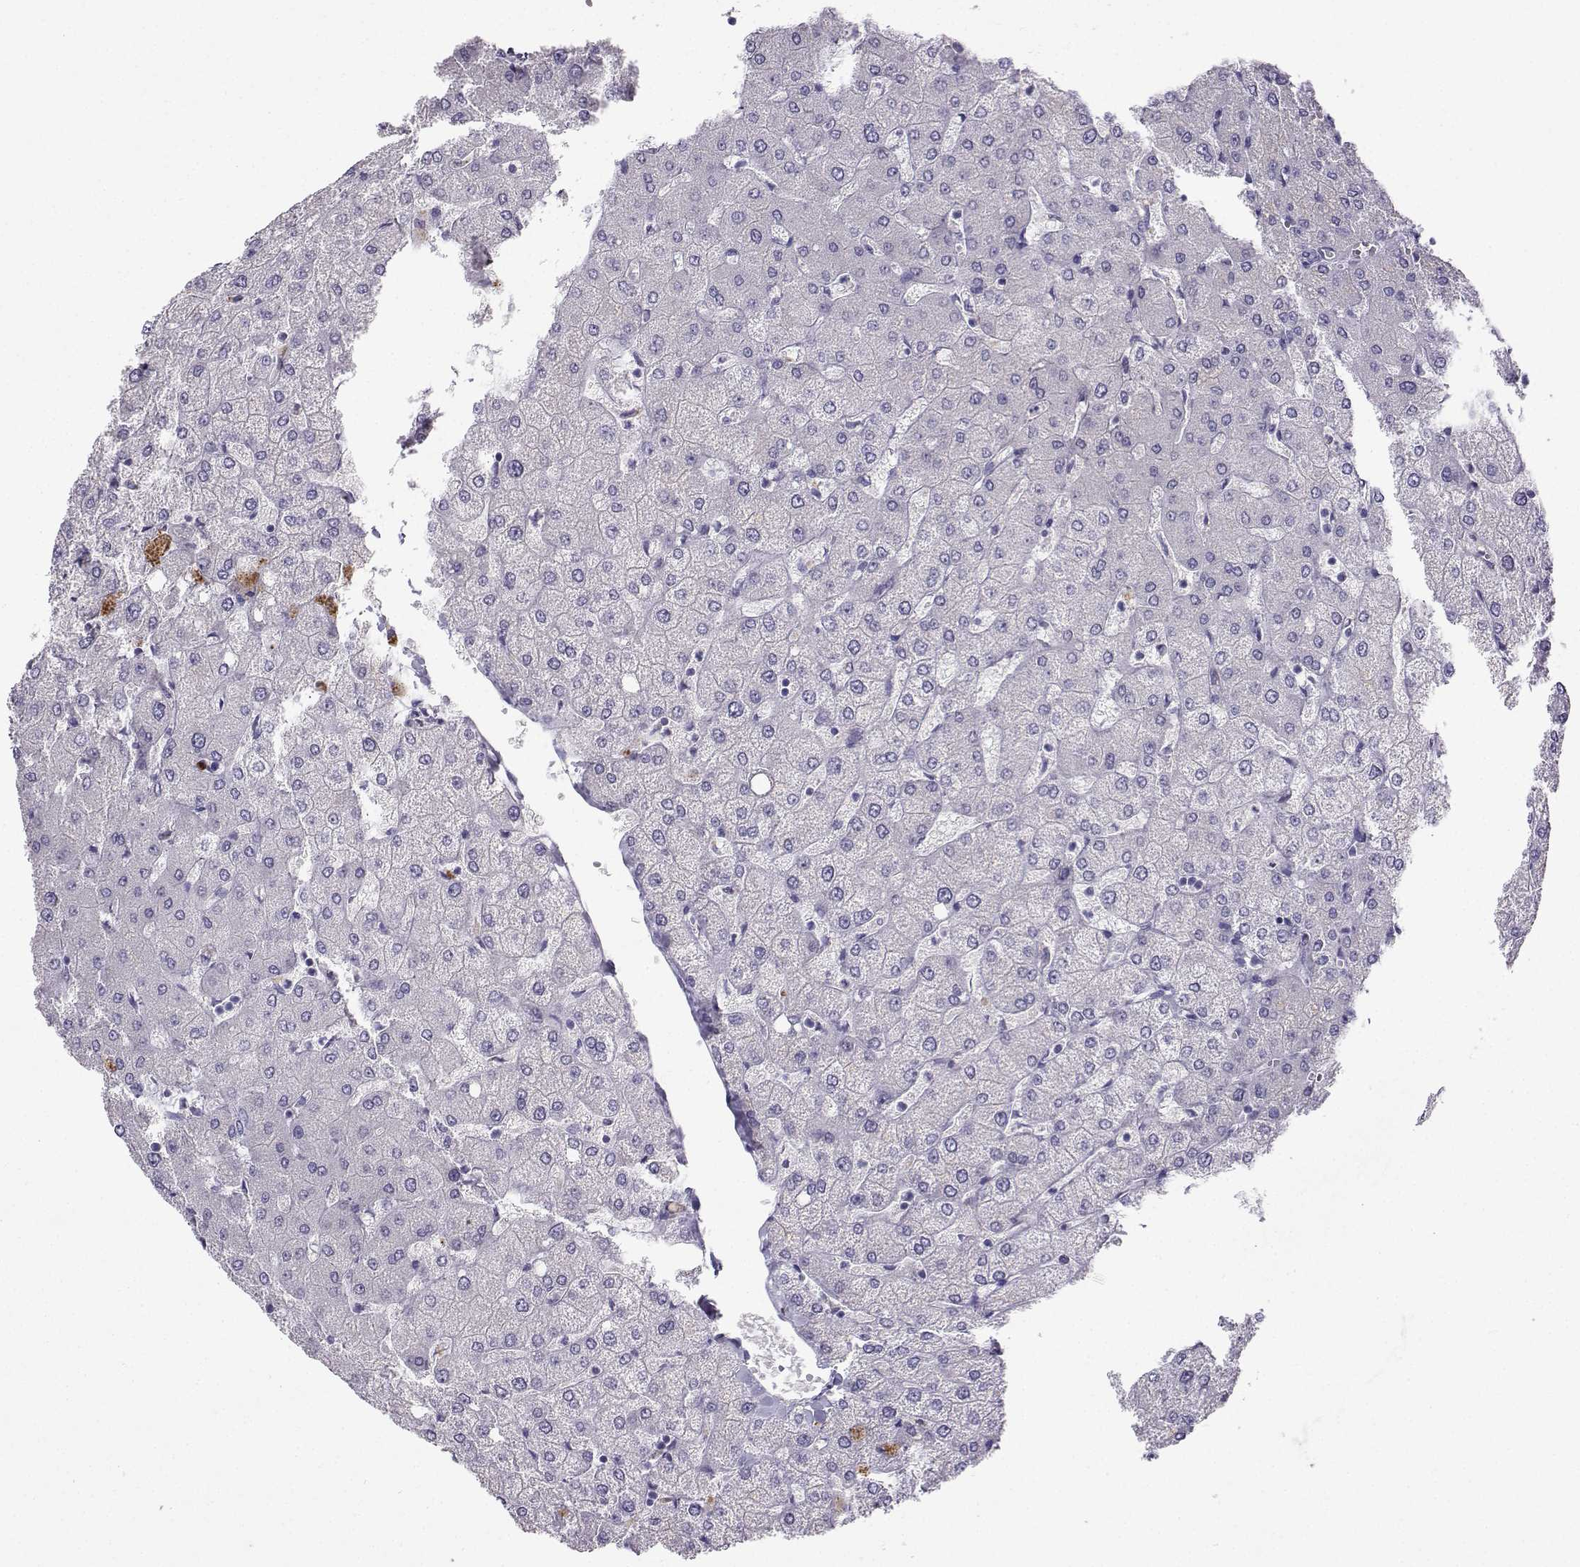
{"staining": {"intensity": "negative", "quantity": "none", "location": "none"}, "tissue": "liver", "cell_type": "Cholangiocytes", "image_type": "normal", "snomed": [{"axis": "morphology", "description": "Normal tissue, NOS"}, {"axis": "topography", "description": "Liver"}], "caption": "High magnification brightfield microscopy of normal liver stained with DAB (3,3'-diaminobenzidine) (brown) and counterstained with hematoxylin (blue): cholangiocytes show no significant expression. (DAB (3,3'-diaminobenzidine) immunohistochemistry, high magnification).", "gene": "GRIK4", "patient": {"sex": "female", "age": 54}}